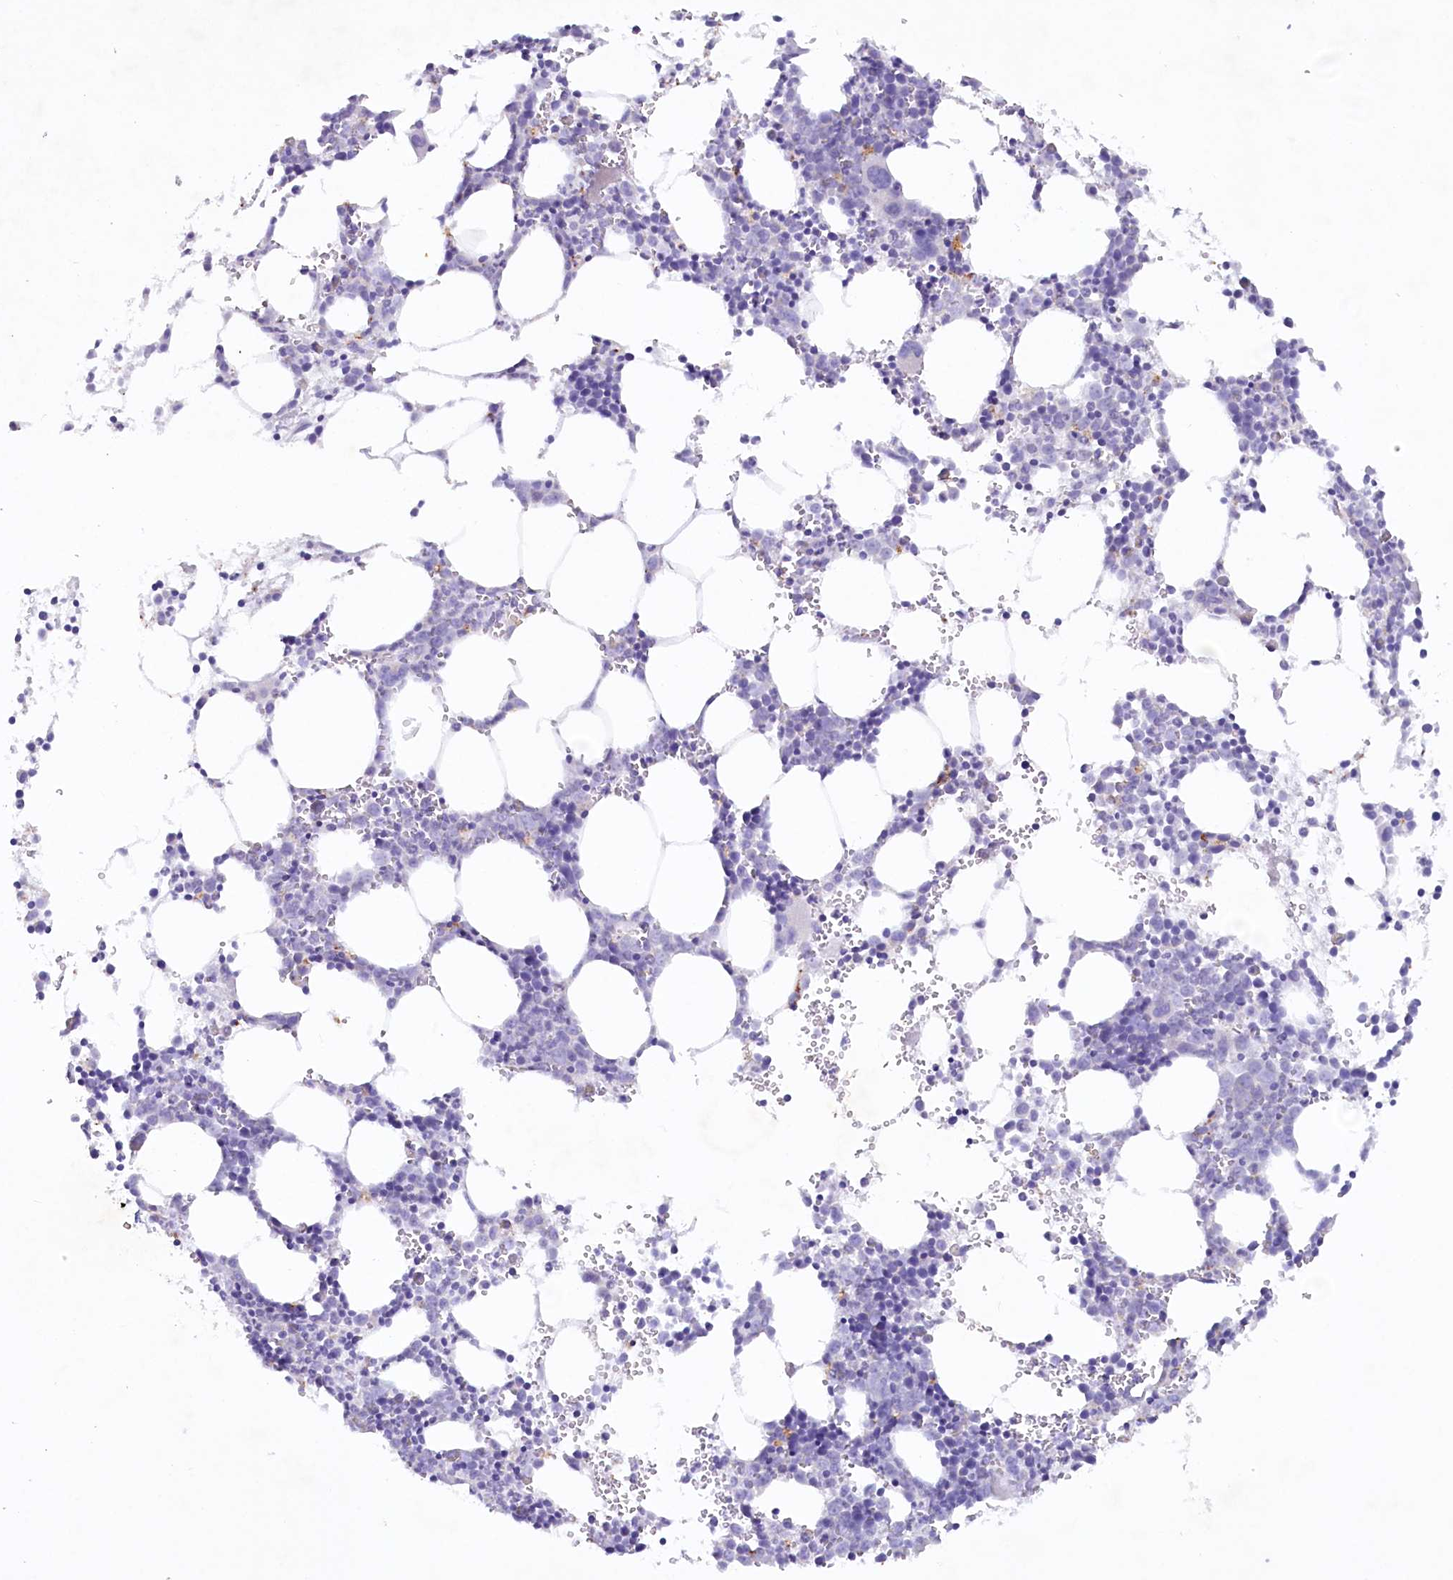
{"staining": {"intensity": "negative", "quantity": "none", "location": "none"}, "tissue": "bone marrow", "cell_type": "Hematopoietic cells", "image_type": "normal", "snomed": [{"axis": "morphology", "description": "Normal tissue, NOS"}, {"axis": "topography", "description": "Bone marrow"}], "caption": "This is an IHC micrograph of unremarkable bone marrow. There is no staining in hematopoietic cells.", "gene": "PSAPL1", "patient": {"sex": "female", "age": 89}}